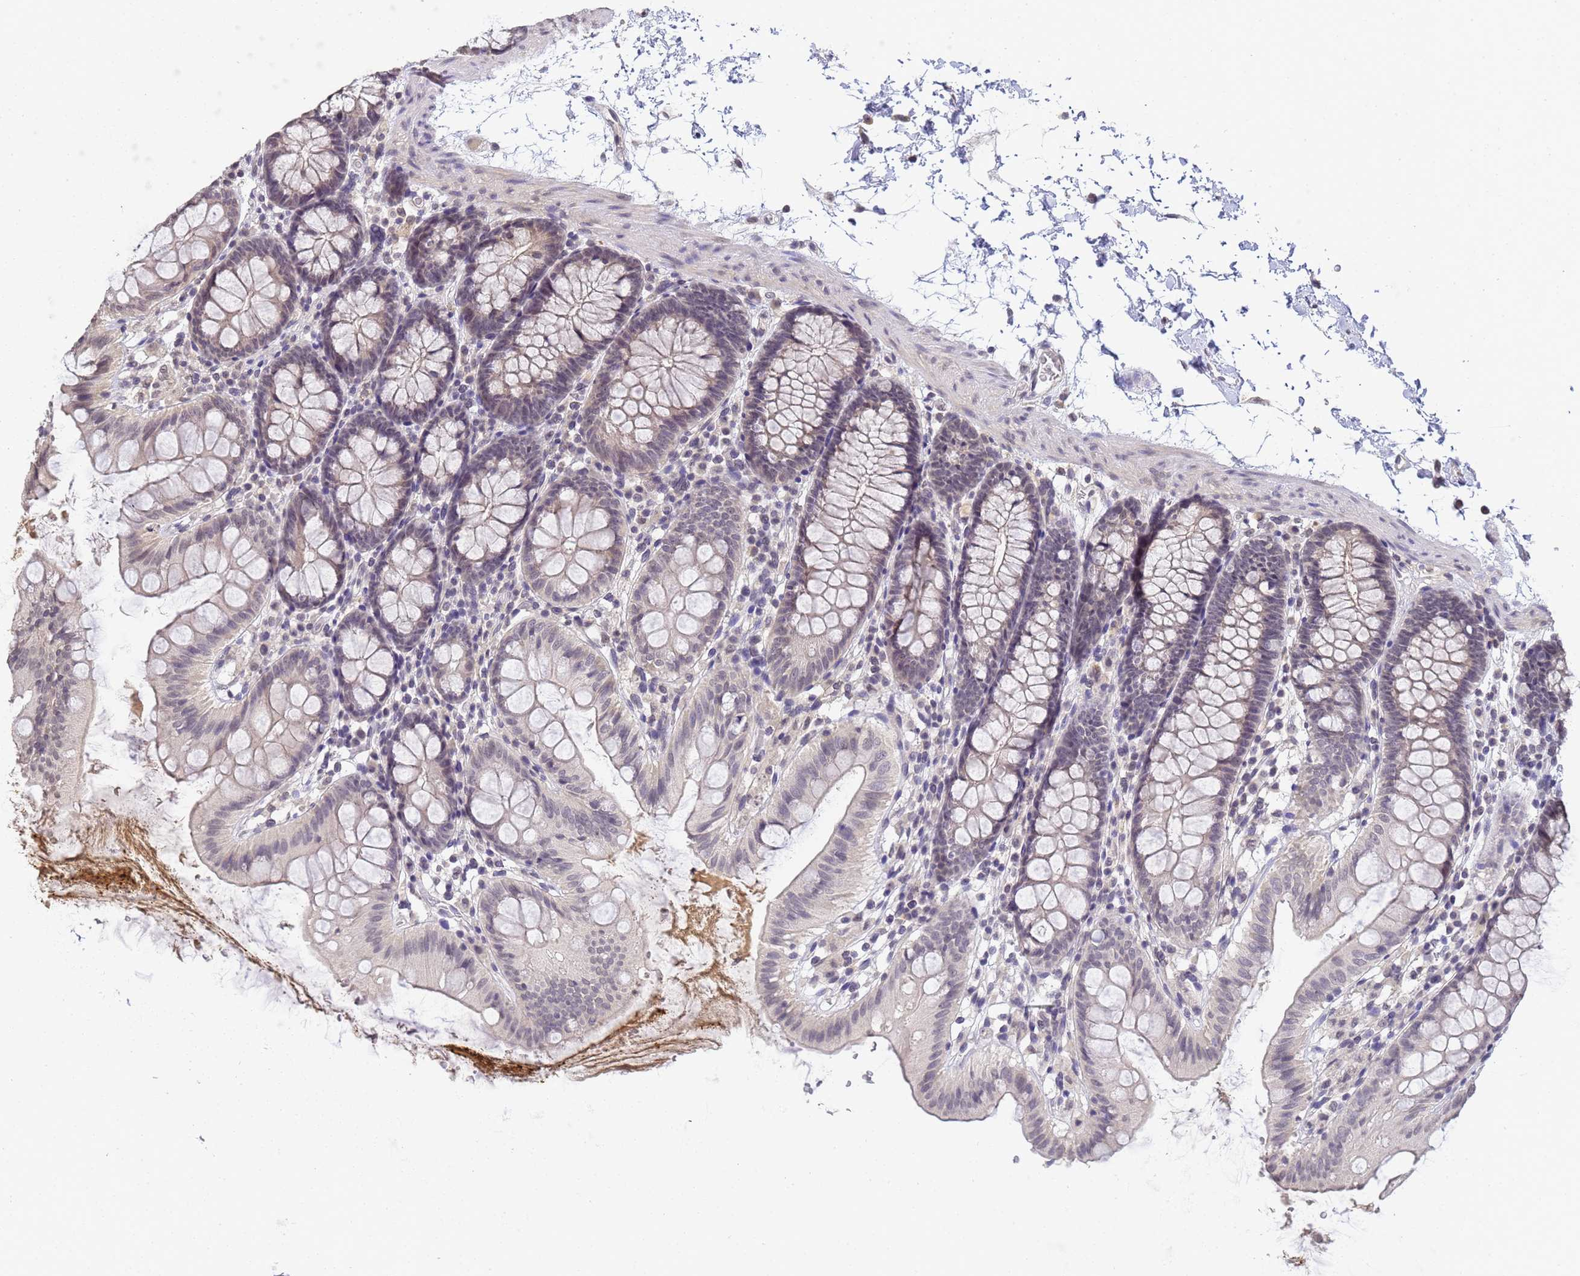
{"staining": {"intensity": "negative", "quantity": "none", "location": "none"}, "tissue": "colon", "cell_type": "Endothelial cells", "image_type": "normal", "snomed": [{"axis": "morphology", "description": "Normal tissue, NOS"}, {"axis": "topography", "description": "Colon"}], "caption": "IHC of unremarkable colon exhibits no positivity in endothelial cells.", "gene": "MYL7", "patient": {"sex": "male", "age": 75}}